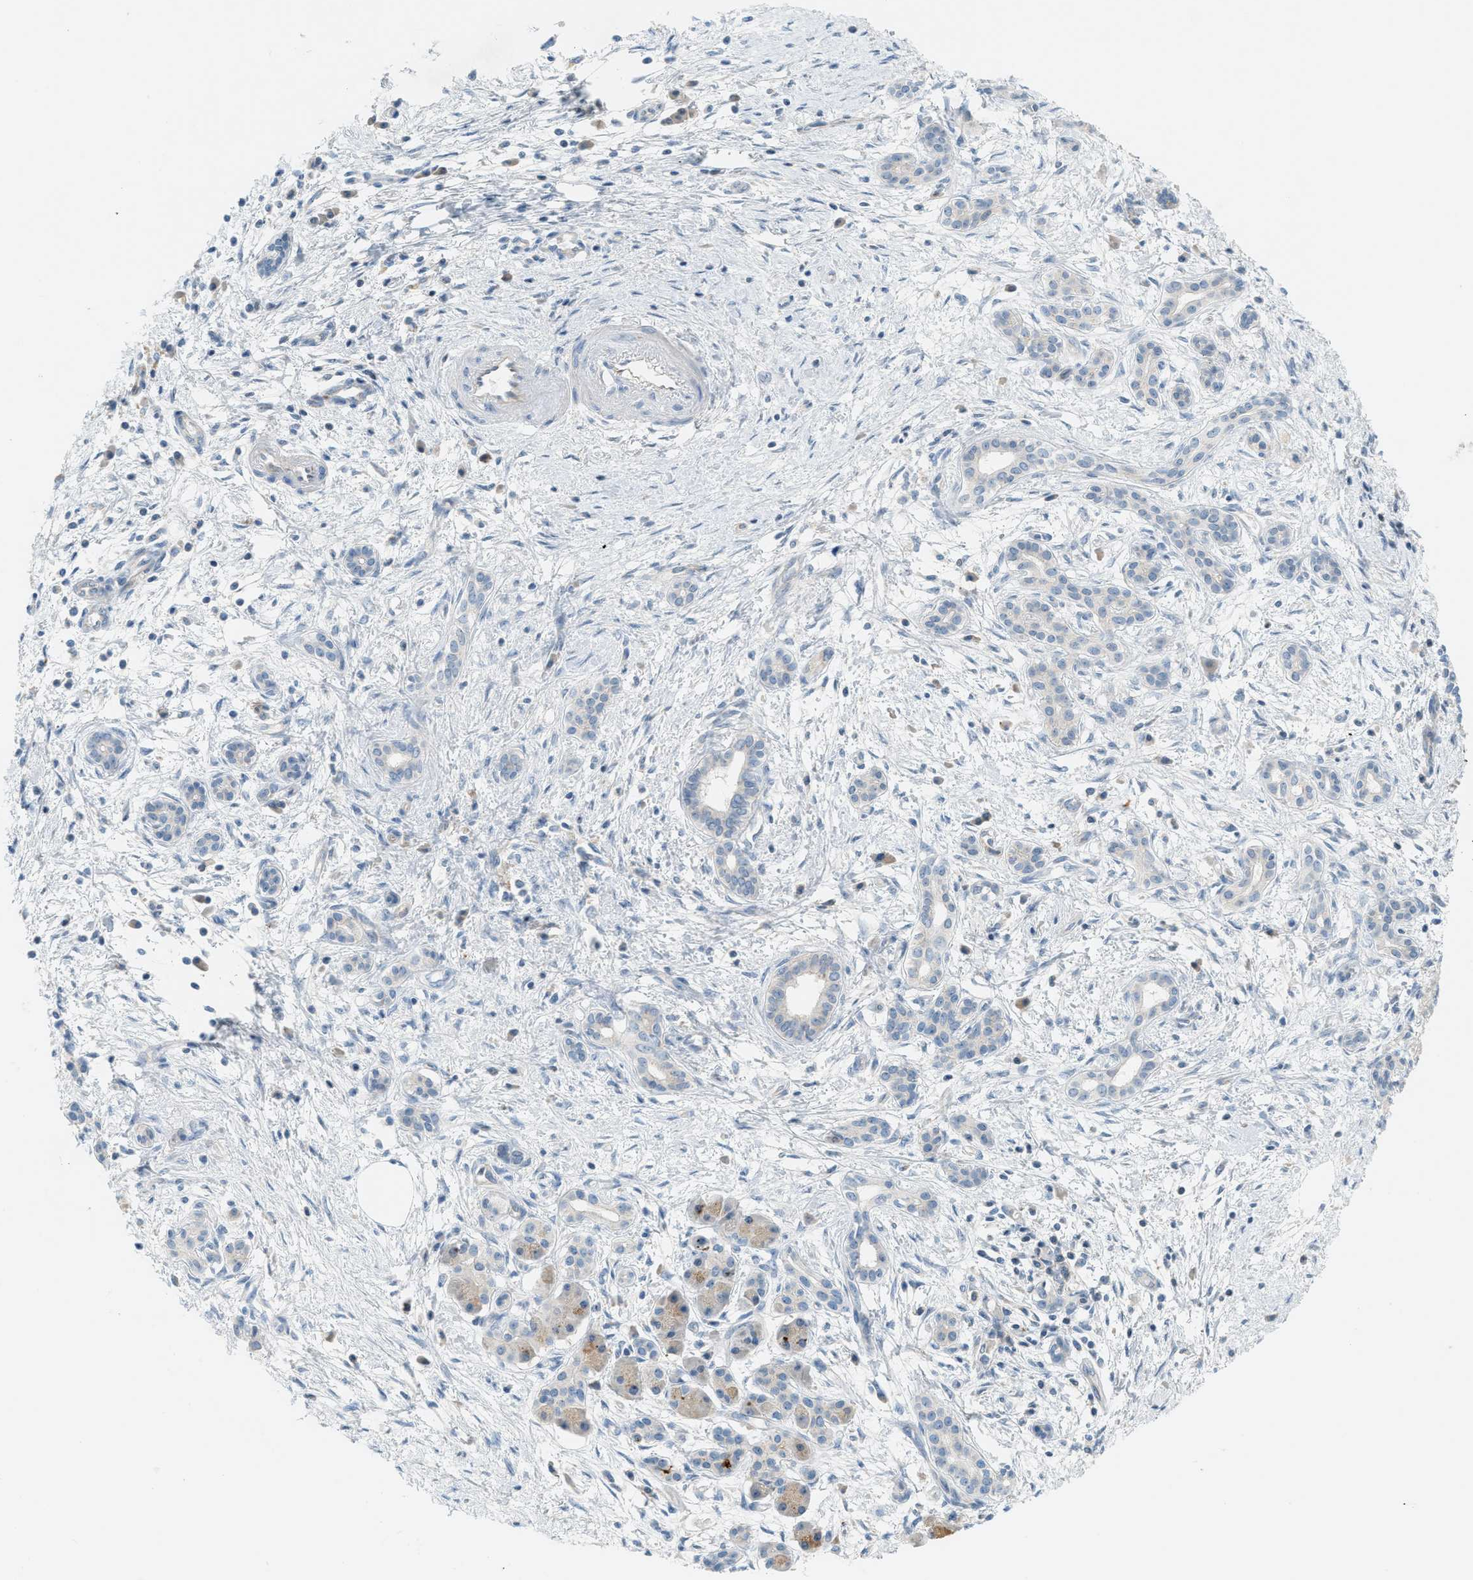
{"staining": {"intensity": "negative", "quantity": "none", "location": "none"}, "tissue": "pancreatic cancer", "cell_type": "Tumor cells", "image_type": "cancer", "snomed": [{"axis": "morphology", "description": "Adenocarcinoma, NOS"}, {"axis": "topography", "description": "Pancreas"}], "caption": "High magnification brightfield microscopy of pancreatic cancer (adenocarcinoma) stained with DAB (brown) and counterstained with hematoxylin (blue): tumor cells show no significant positivity.", "gene": "GRK6", "patient": {"sex": "female", "age": 70}}